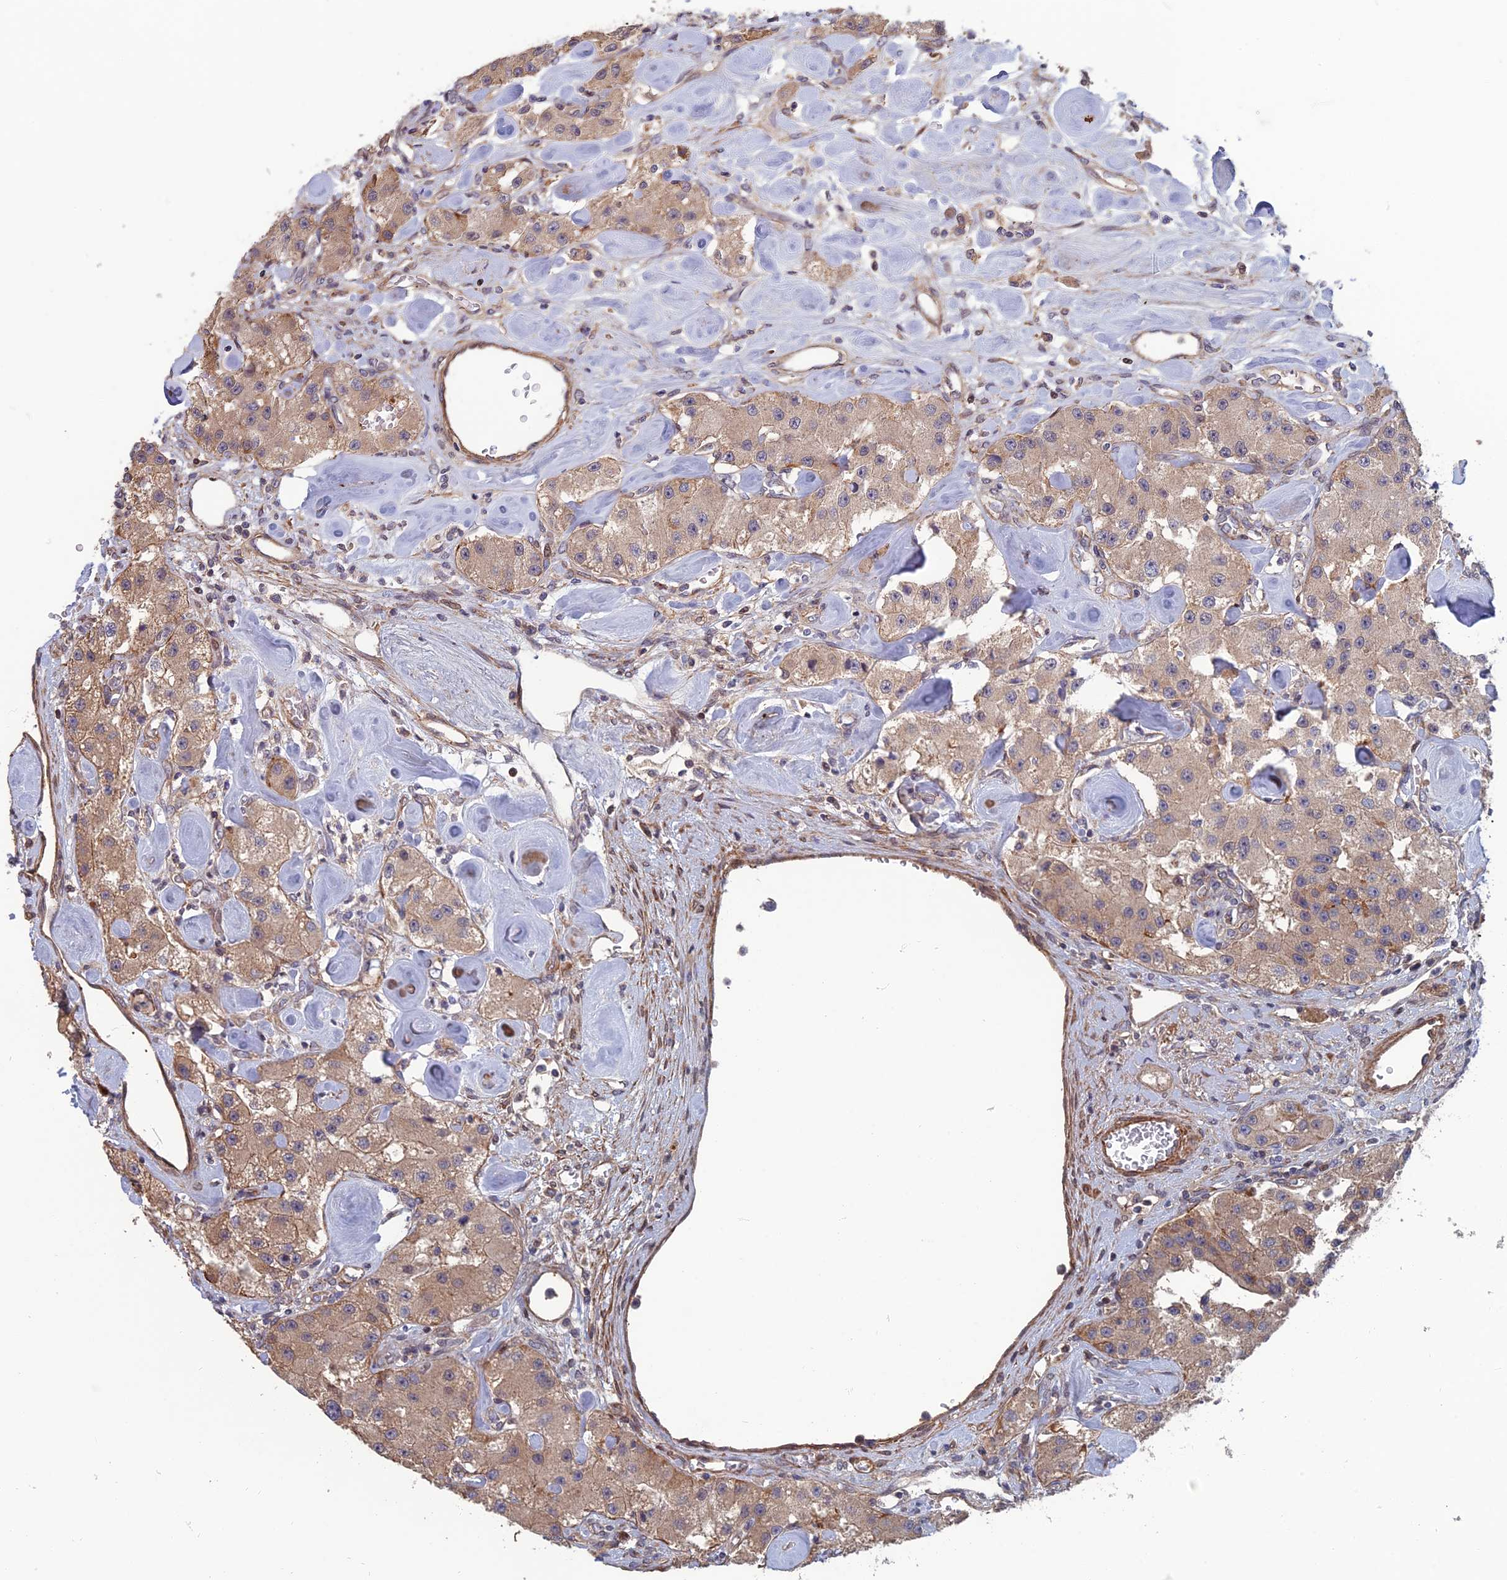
{"staining": {"intensity": "weak", "quantity": ">75%", "location": "cytoplasmic/membranous"}, "tissue": "carcinoid", "cell_type": "Tumor cells", "image_type": "cancer", "snomed": [{"axis": "morphology", "description": "Carcinoid, malignant, NOS"}, {"axis": "topography", "description": "Pancreas"}], "caption": "This is a micrograph of immunohistochemistry staining of carcinoid, which shows weak staining in the cytoplasmic/membranous of tumor cells.", "gene": "CCDC183", "patient": {"sex": "male", "age": 41}}